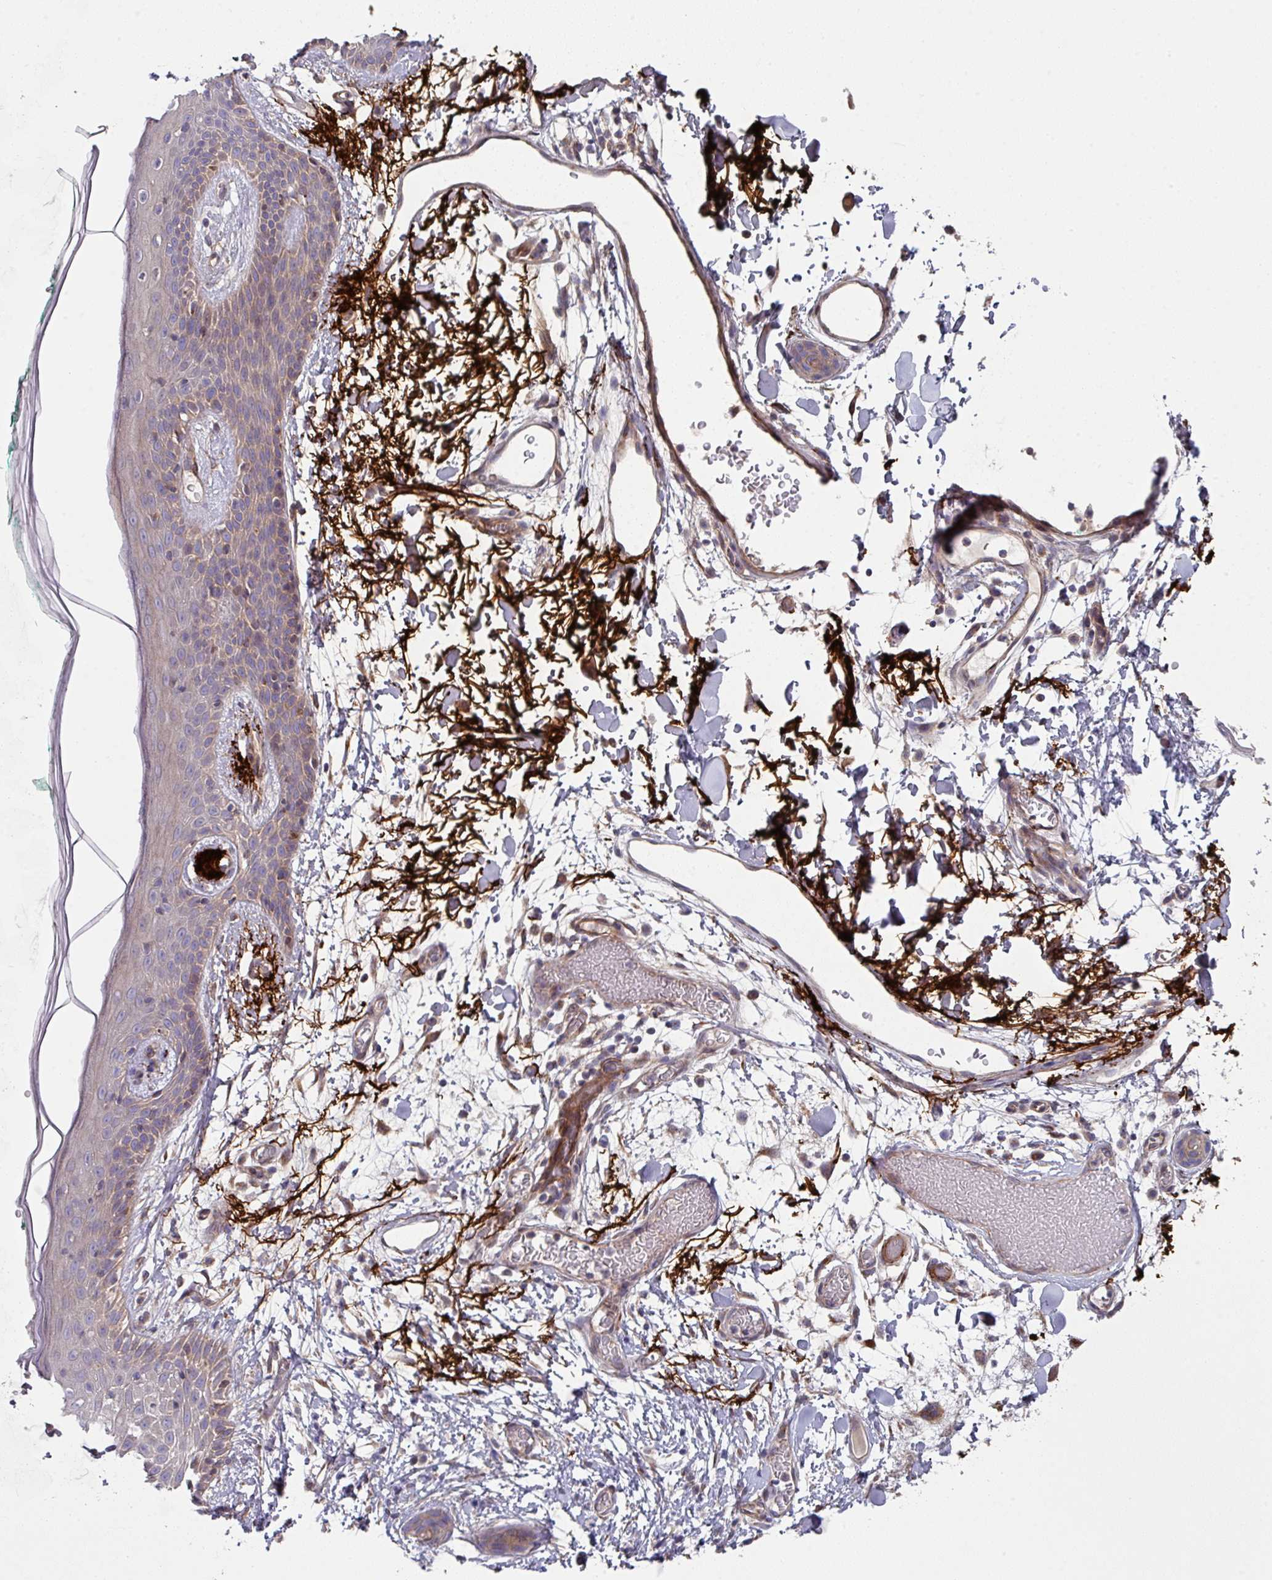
{"staining": {"intensity": "strong", "quantity": ">75%", "location": "cytoplasmic/membranous"}, "tissue": "skin", "cell_type": "Fibroblasts", "image_type": "normal", "snomed": [{"axis": "morphology", "description": "Normal tissue, NOS"}, {"axis": "topography", "description": "Skin"}], "caption": "There is high levels of strong cytoplasmic/membranous positivity in fibroblasts of benign skin, as demonstrated by immunohistochemical staining (brown color).", "gene": "DCAF12L1", "patient": {"sex": "male", "age": 79}}